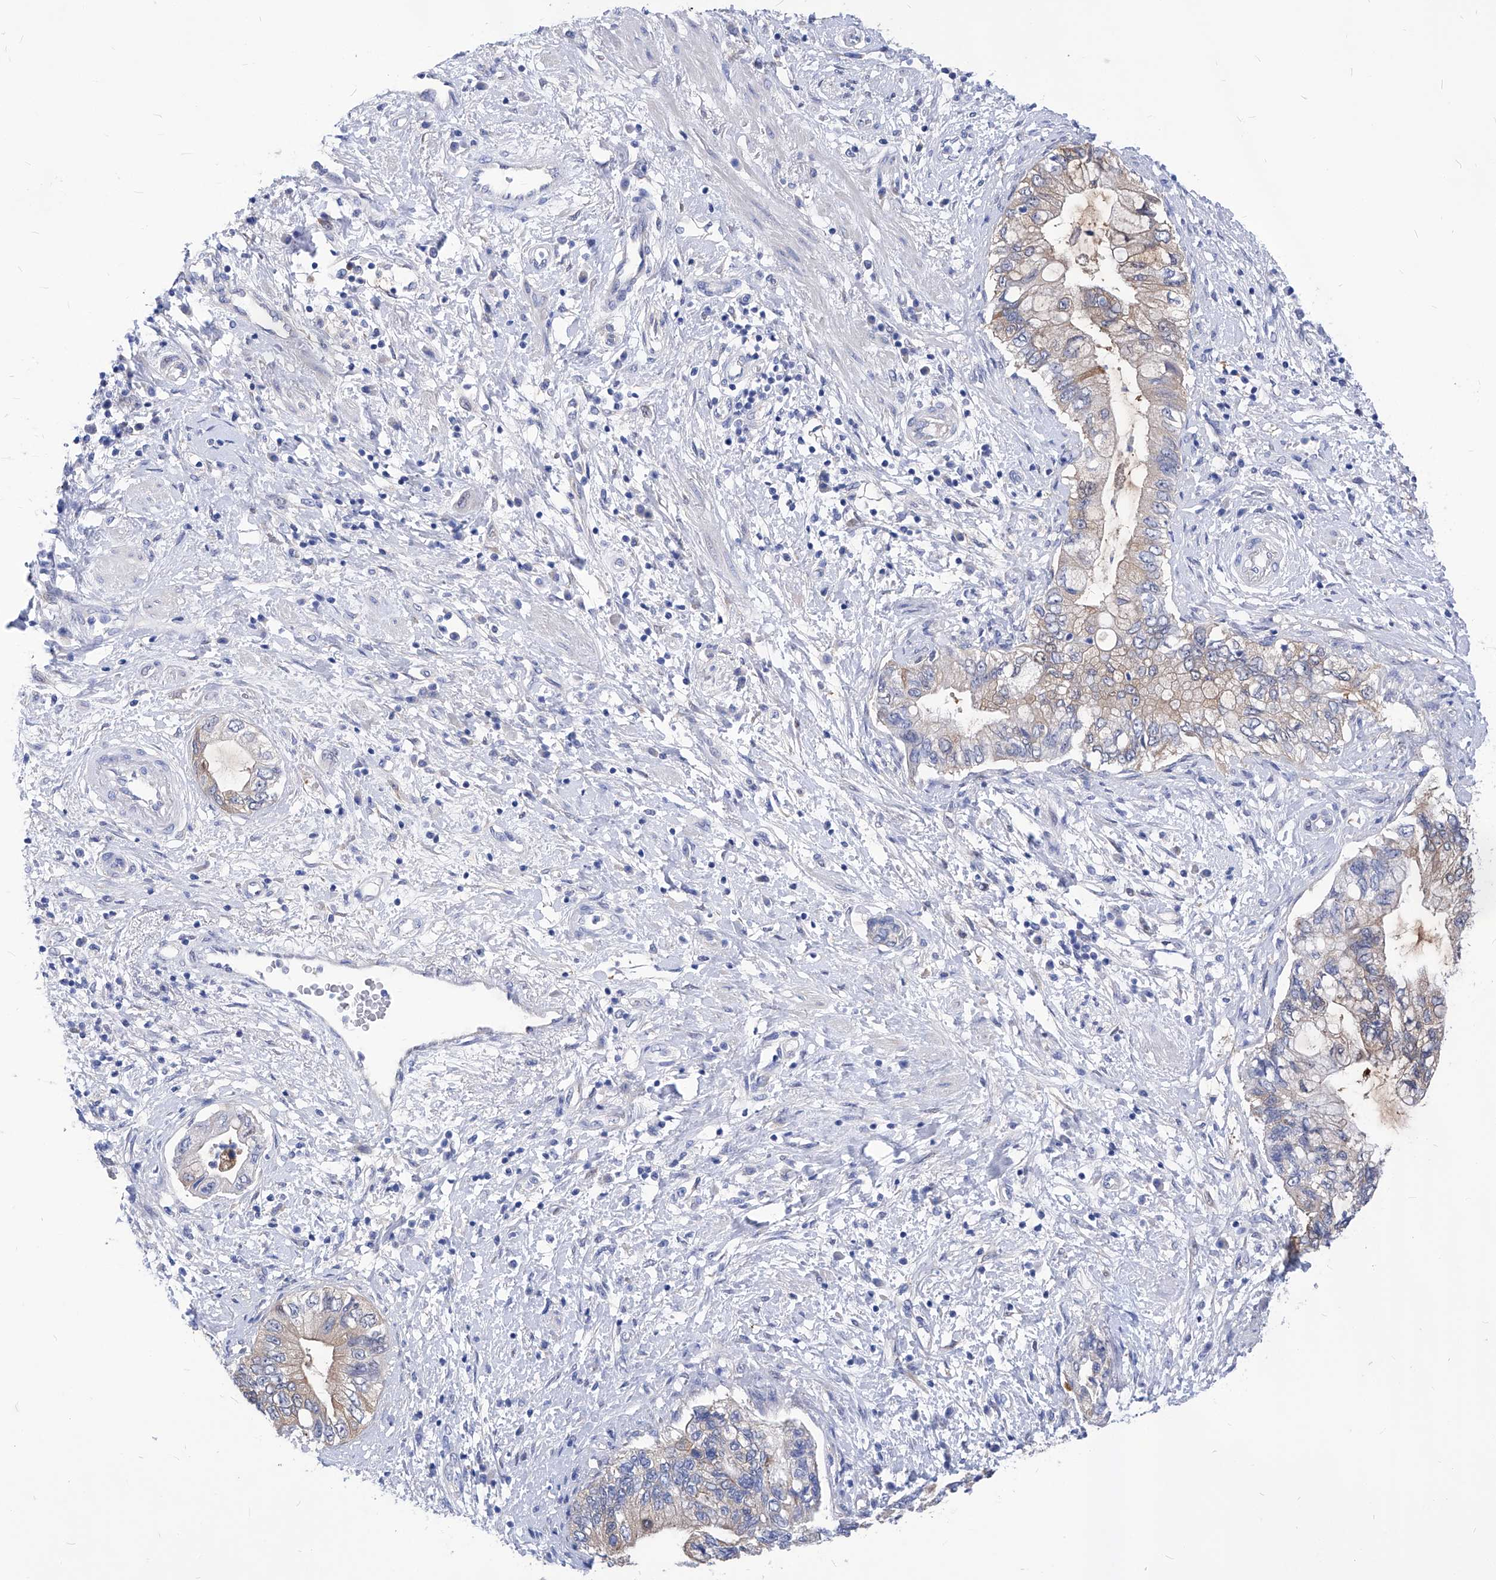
{"staining": {"intensity": "weak", "quantity": "<25%", "location": "cytoplasmic/membranous"}, "tissue": "pancreatic cancer", "cell_type": "Tumor cells", "image_type": "cancer", "snomed": [{"axis": "morphology", "description": "Adenocarcinoma, NOS"}, {"axis": "topography", "description": "Pancreas"}], "caption": "The IHC photomicrograph has no significant expression in tumor cells of adenocarcinoma (pancreatic) tissue. (Stains: DAB (3,3'-diaminobenzidine) immunohistochemistry (IHC) with hematoxylin counter stain, Microscopy: brightfield microscopy at high magnification).", "gene": "XPNPEP1", "patient": {"sex": "female", "age": 73}}